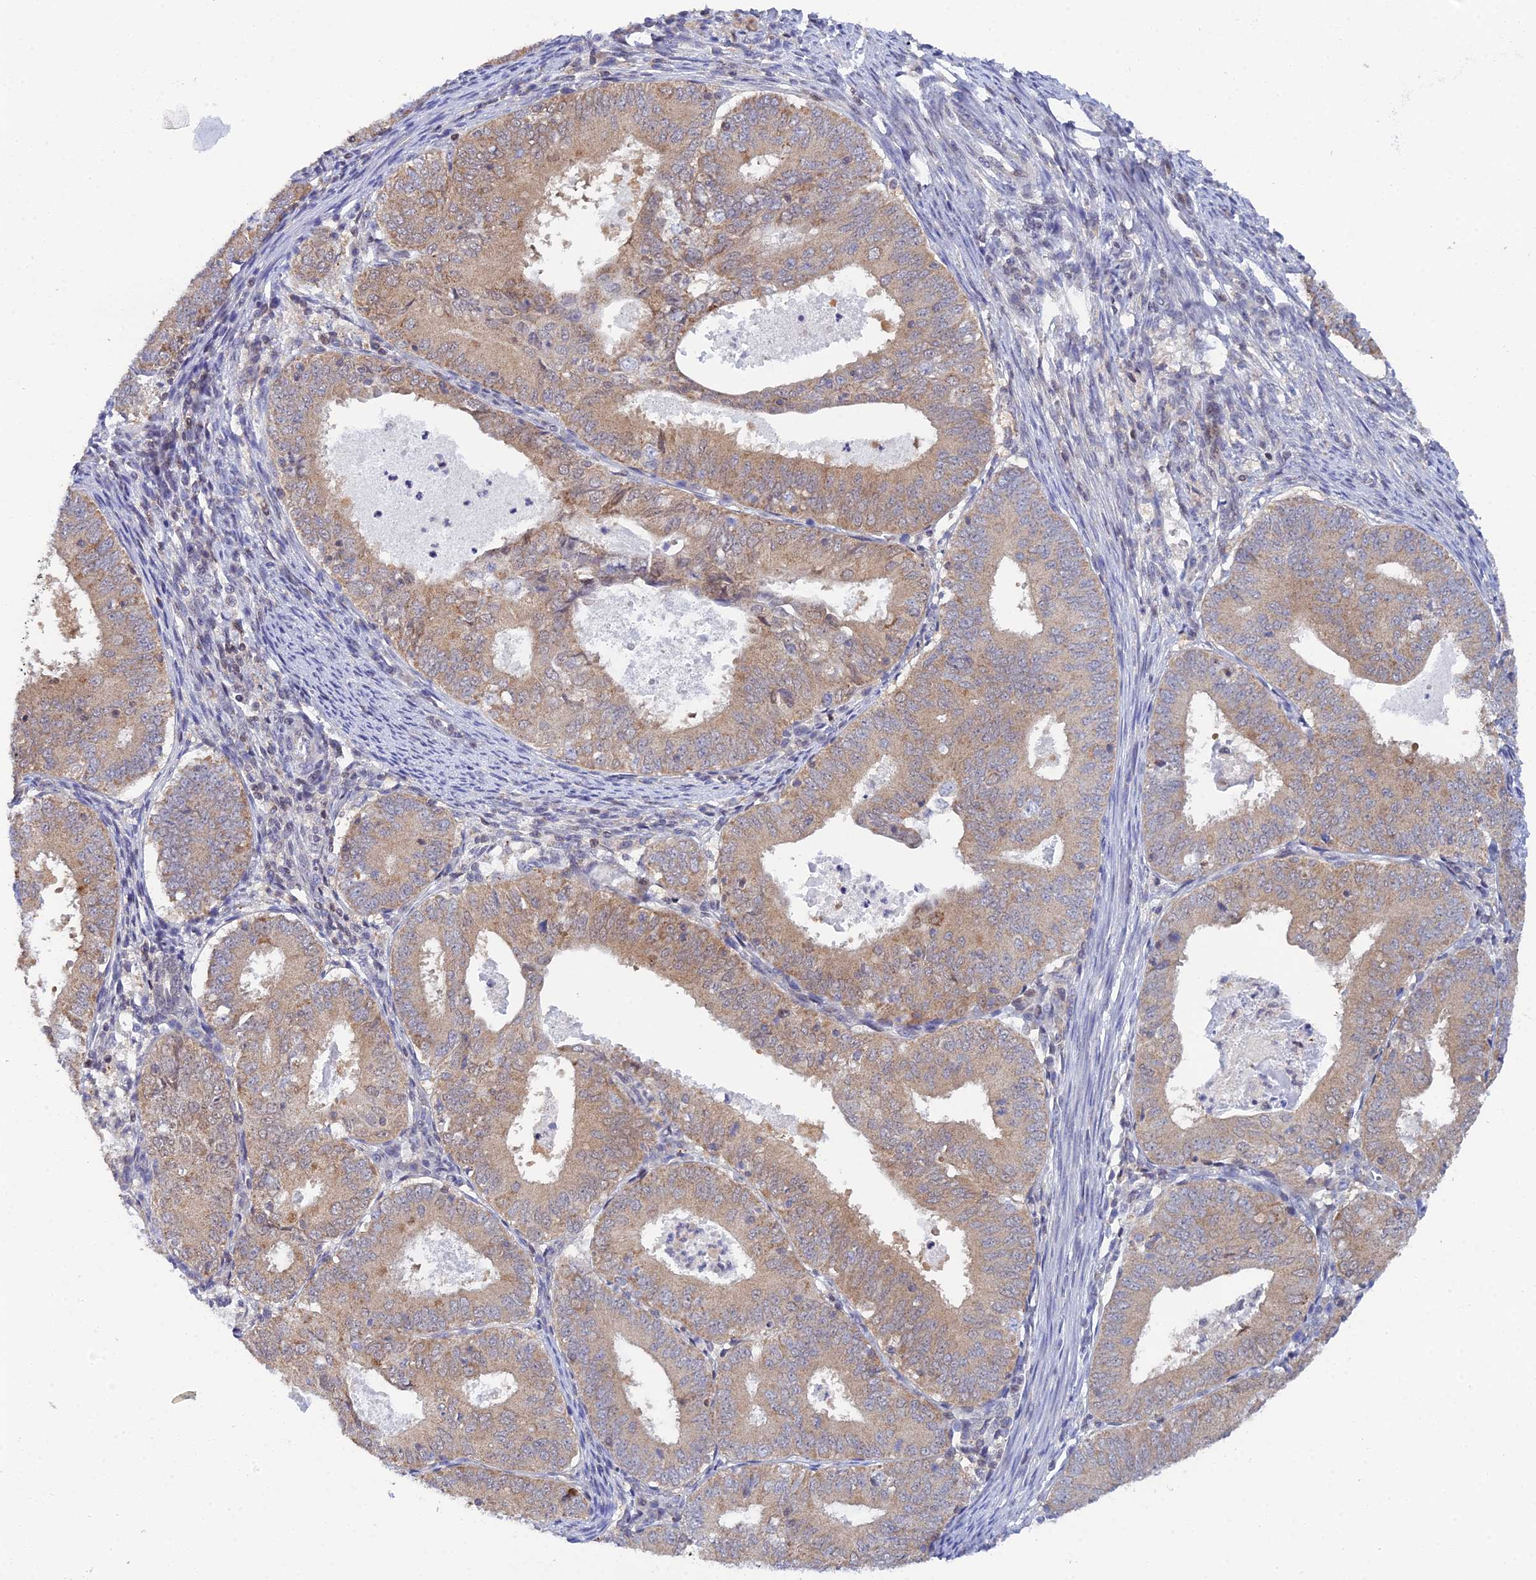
{"staining": {"intensity": "moderate", "quantity": ">75%", "location": "cytoplasmic/membranous"}, "tissue": "endometrial cancer", "cell_type": "Tumor cells", "image_type": "cancer", "snomed": [{"axis": "morphology", "description": "Adenocarcinoma, NOS"}, {"axis": "topography", "description": "Endometrium"}], "caption": "A brown stain highlights moderate cytoplasmic/membranous expression of a protein in human endometrial cancer tumor cells.", "gene": "ELOA2", "patient": {"sex": "female", "age": 57}}